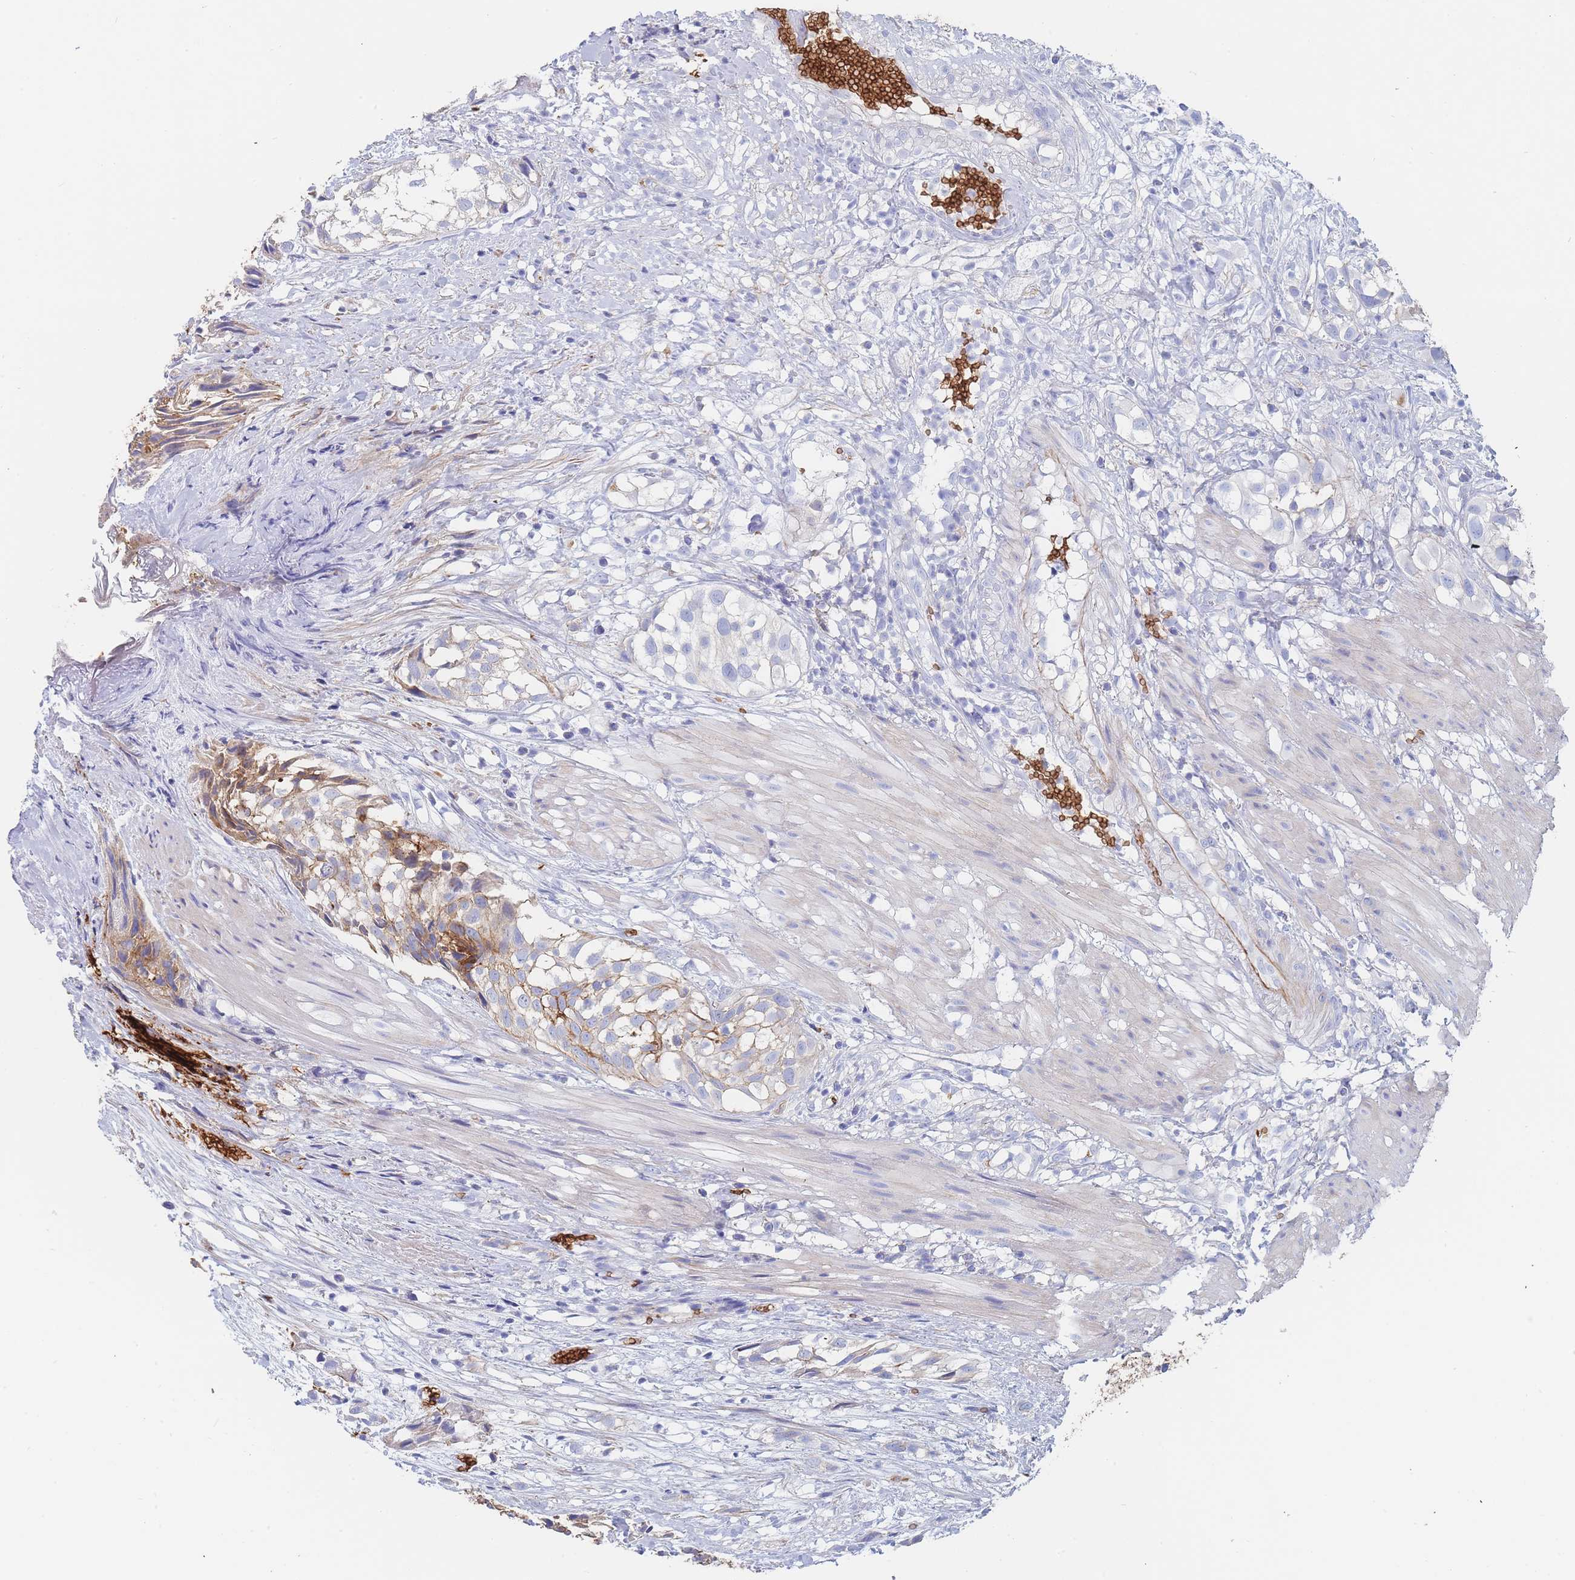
{"staining": {"intensity": "moderate", "quantity": "25%-75%", "location": "cytoplasmic/membranous"}, "tissue": "urothelial cancer", "cell_type": "Tumor cells", "image_type": "cancer", "snomed": [{"axis": "morphology", "description": "Urothelial carcinoma, High grade"}, {"axis": "topography", "description": "Urinary bladder"}], "caption": "Approximately 25%-75% of tumor cells in urothelial cancer reveal moderate cytoplasmic/membranous protein positivity as visualized by brown immunohistochemical staining.", "gene": "SLC2A1", "patient": {"sex": "male", "age": 56}}